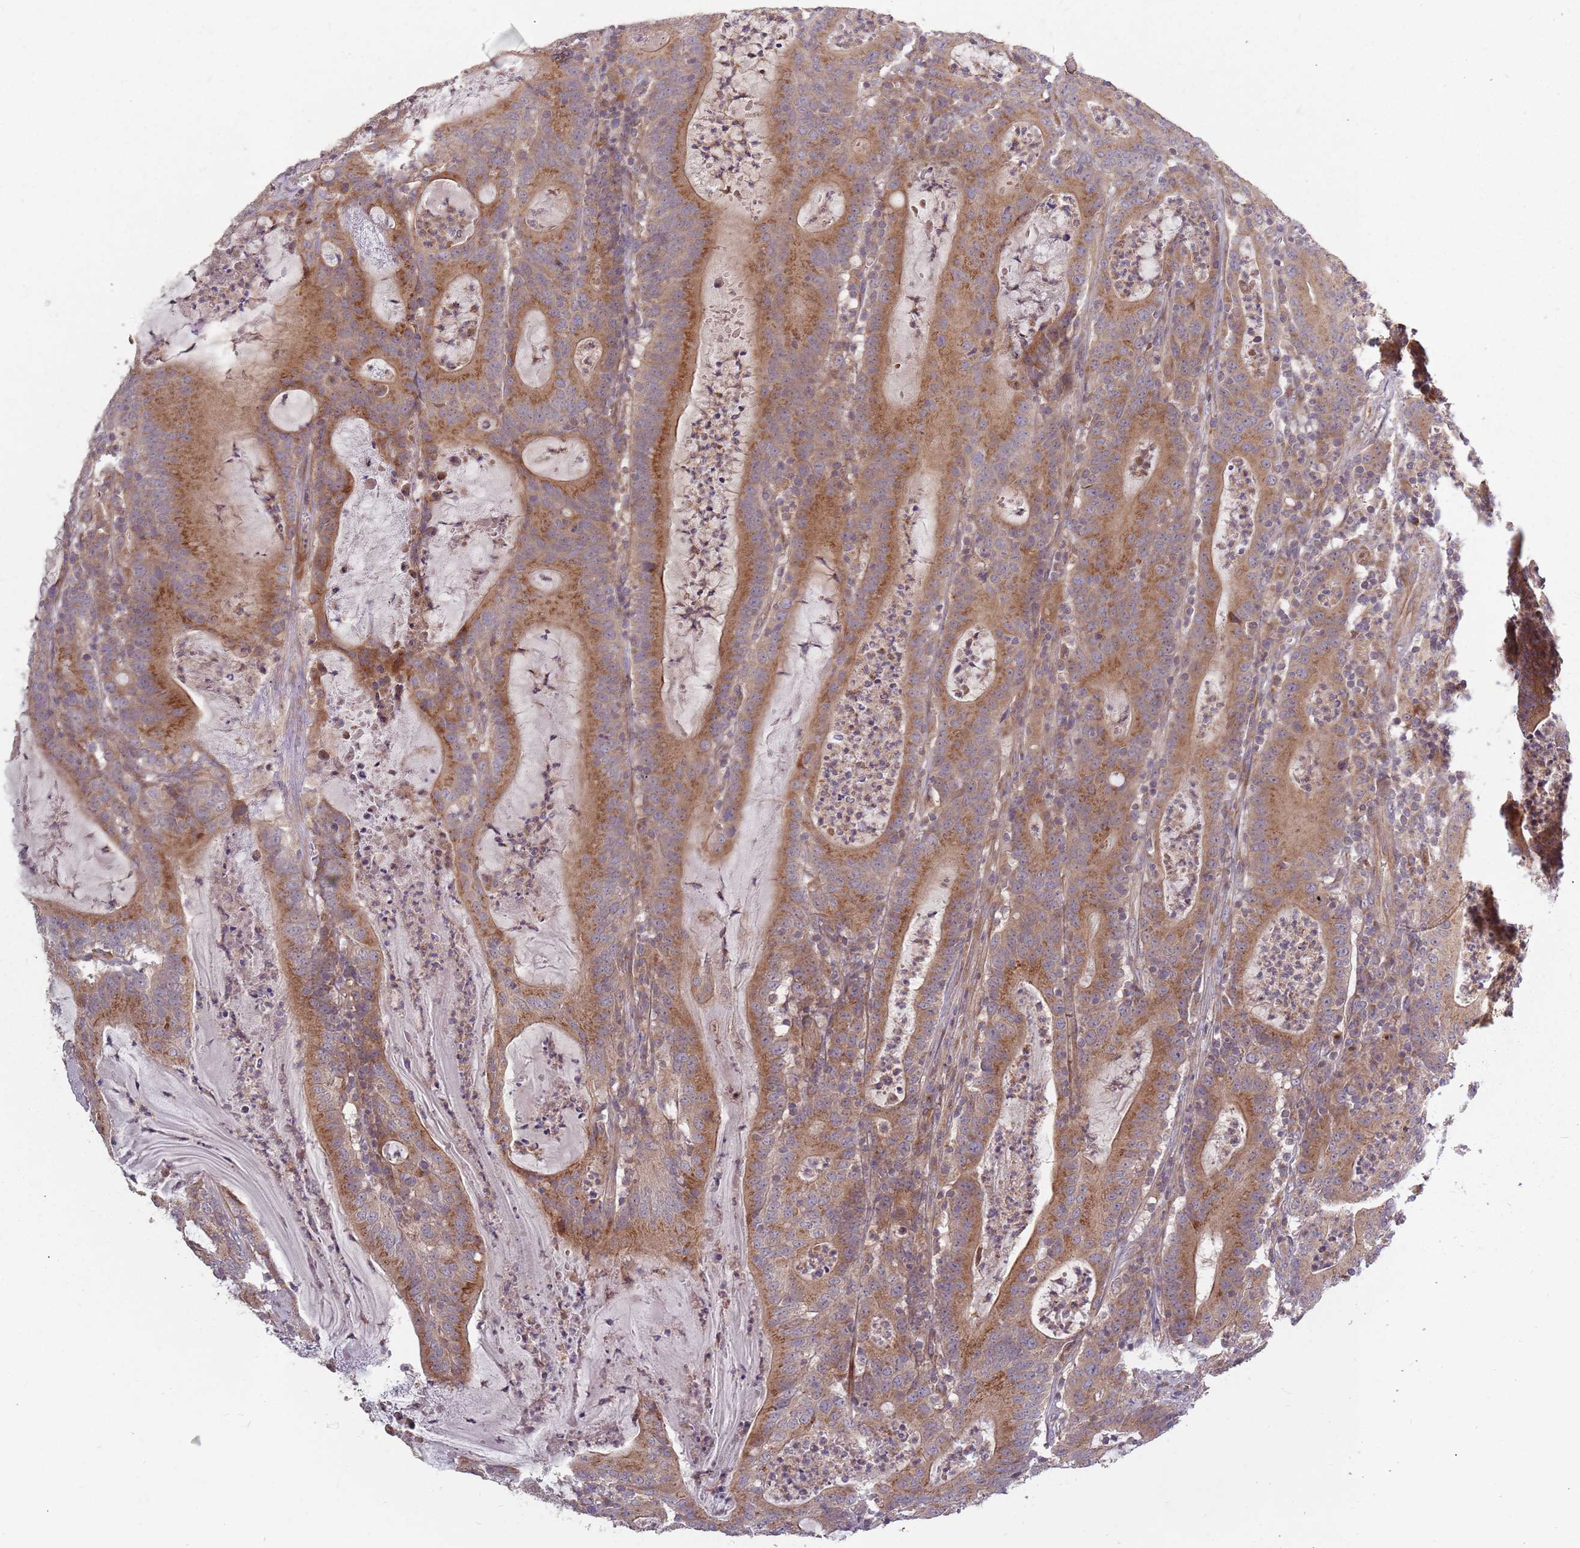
{"staining": {"intensity": "moderate", "quantity": ">75%", "location": "cytoplasmic/membranous"}, "tissue": "colorectal cancer", "cell_type": "Tumor cells", "image_type": "cancer", "snomed": [{"axis": "morphology", "description": "Adenocarcinoma, NOS"}, {"axis": "topography", "description": "Colon"}], "caption": "A micrograph of colorectal cancer stained for a protein exhibits moderate cytoplasmic/membranous brown staining in tumor cells.", "gene": "PLD6", "patient": {"sex": "male", "age": 83}}